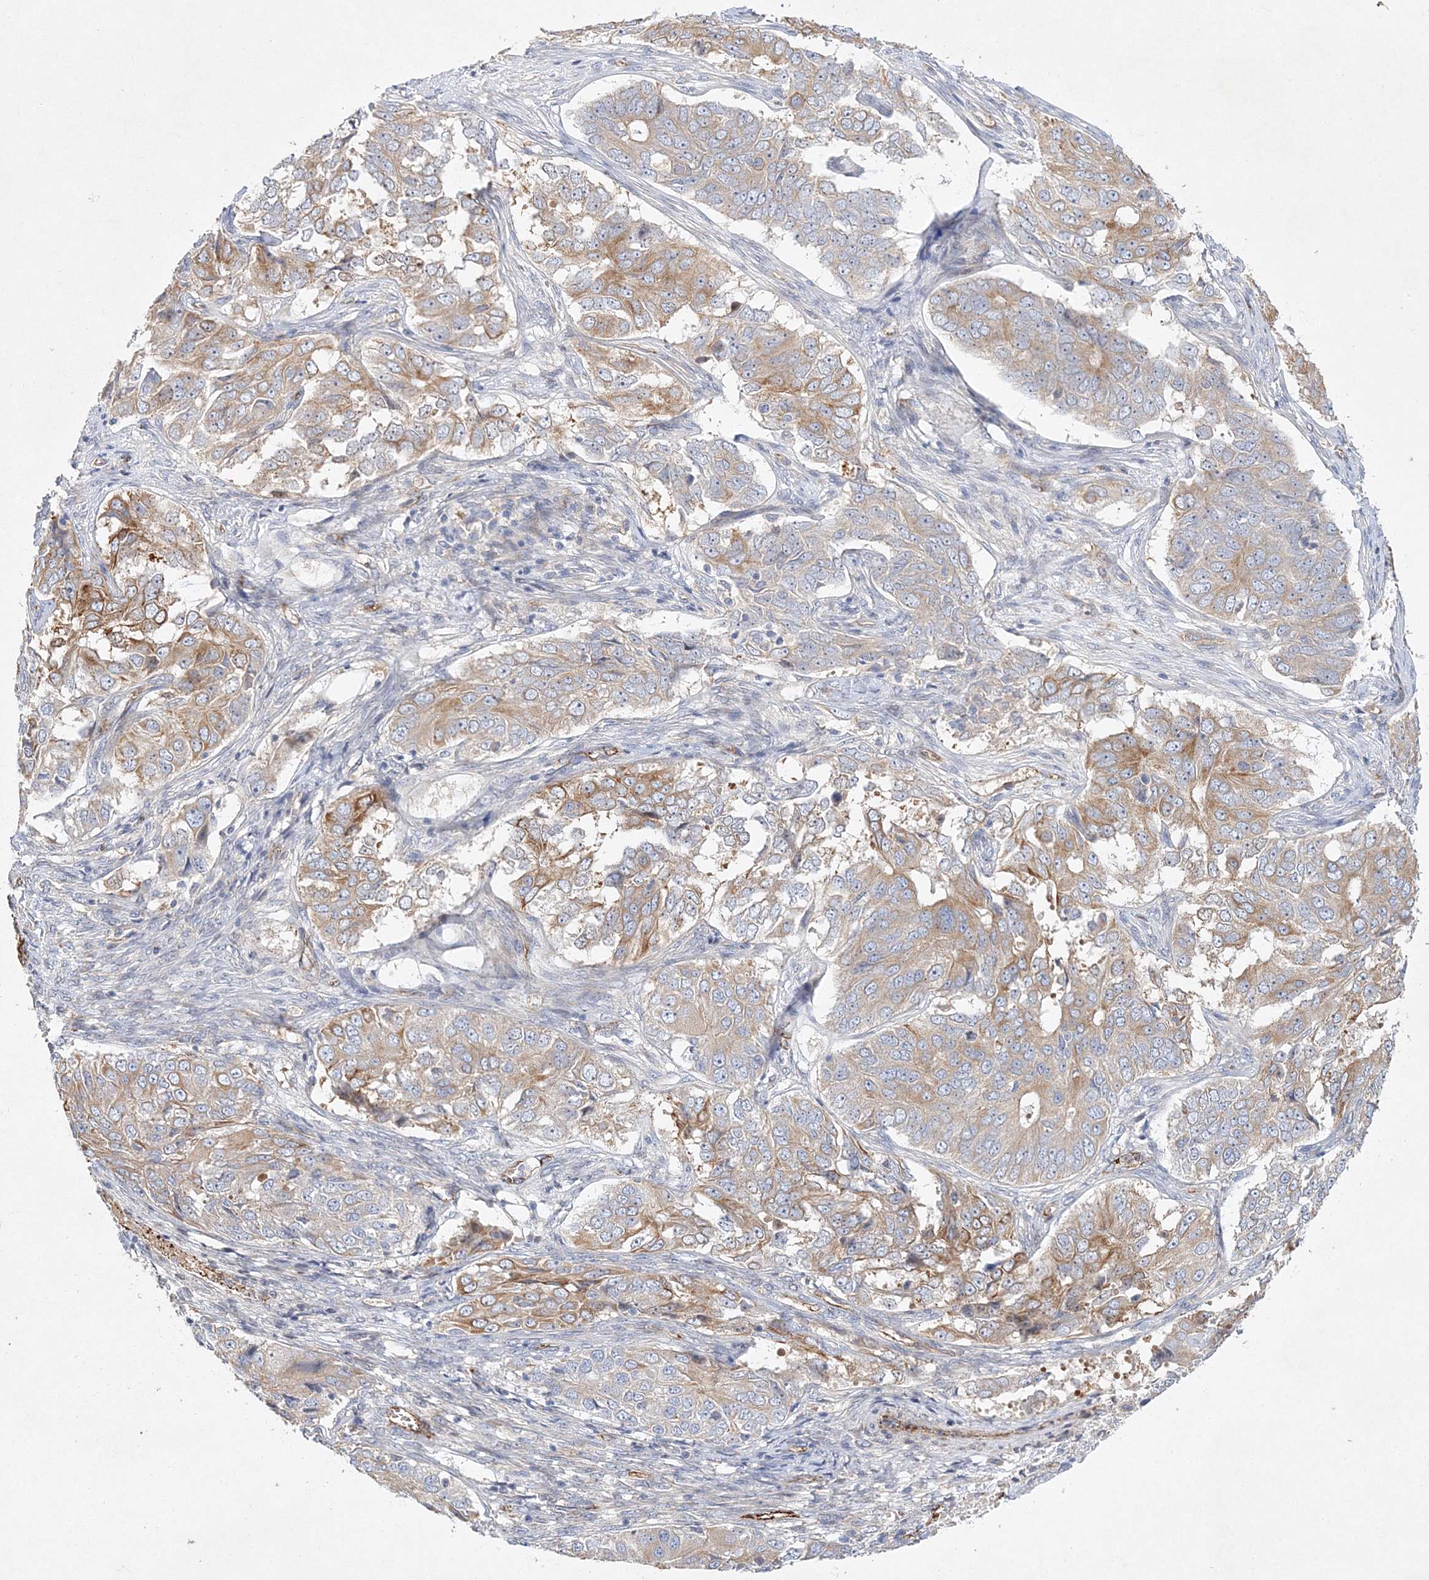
{"staining": {"intensity": "weak", "quantity": "25%-75%", "location": "cytoplasmic/membranous"}, "tissue": "ovarian cancer", "cell_type": "Tumor cells", "image_type": "cancer", "snomed": [{"axis": "morphology", "description": "Carcinoma, endometroid"}, {"axis": "topography", "description": "Ovary"}], "caption": "Ovarian cancer (endometroid carcinoma) stained with IHC reveals weak cytoplasmic/membranous staining in approximately 25%-75% of tumor cells.", "gene": "ZFYVE16", "patient": {"sex": "female", "age": 51}}